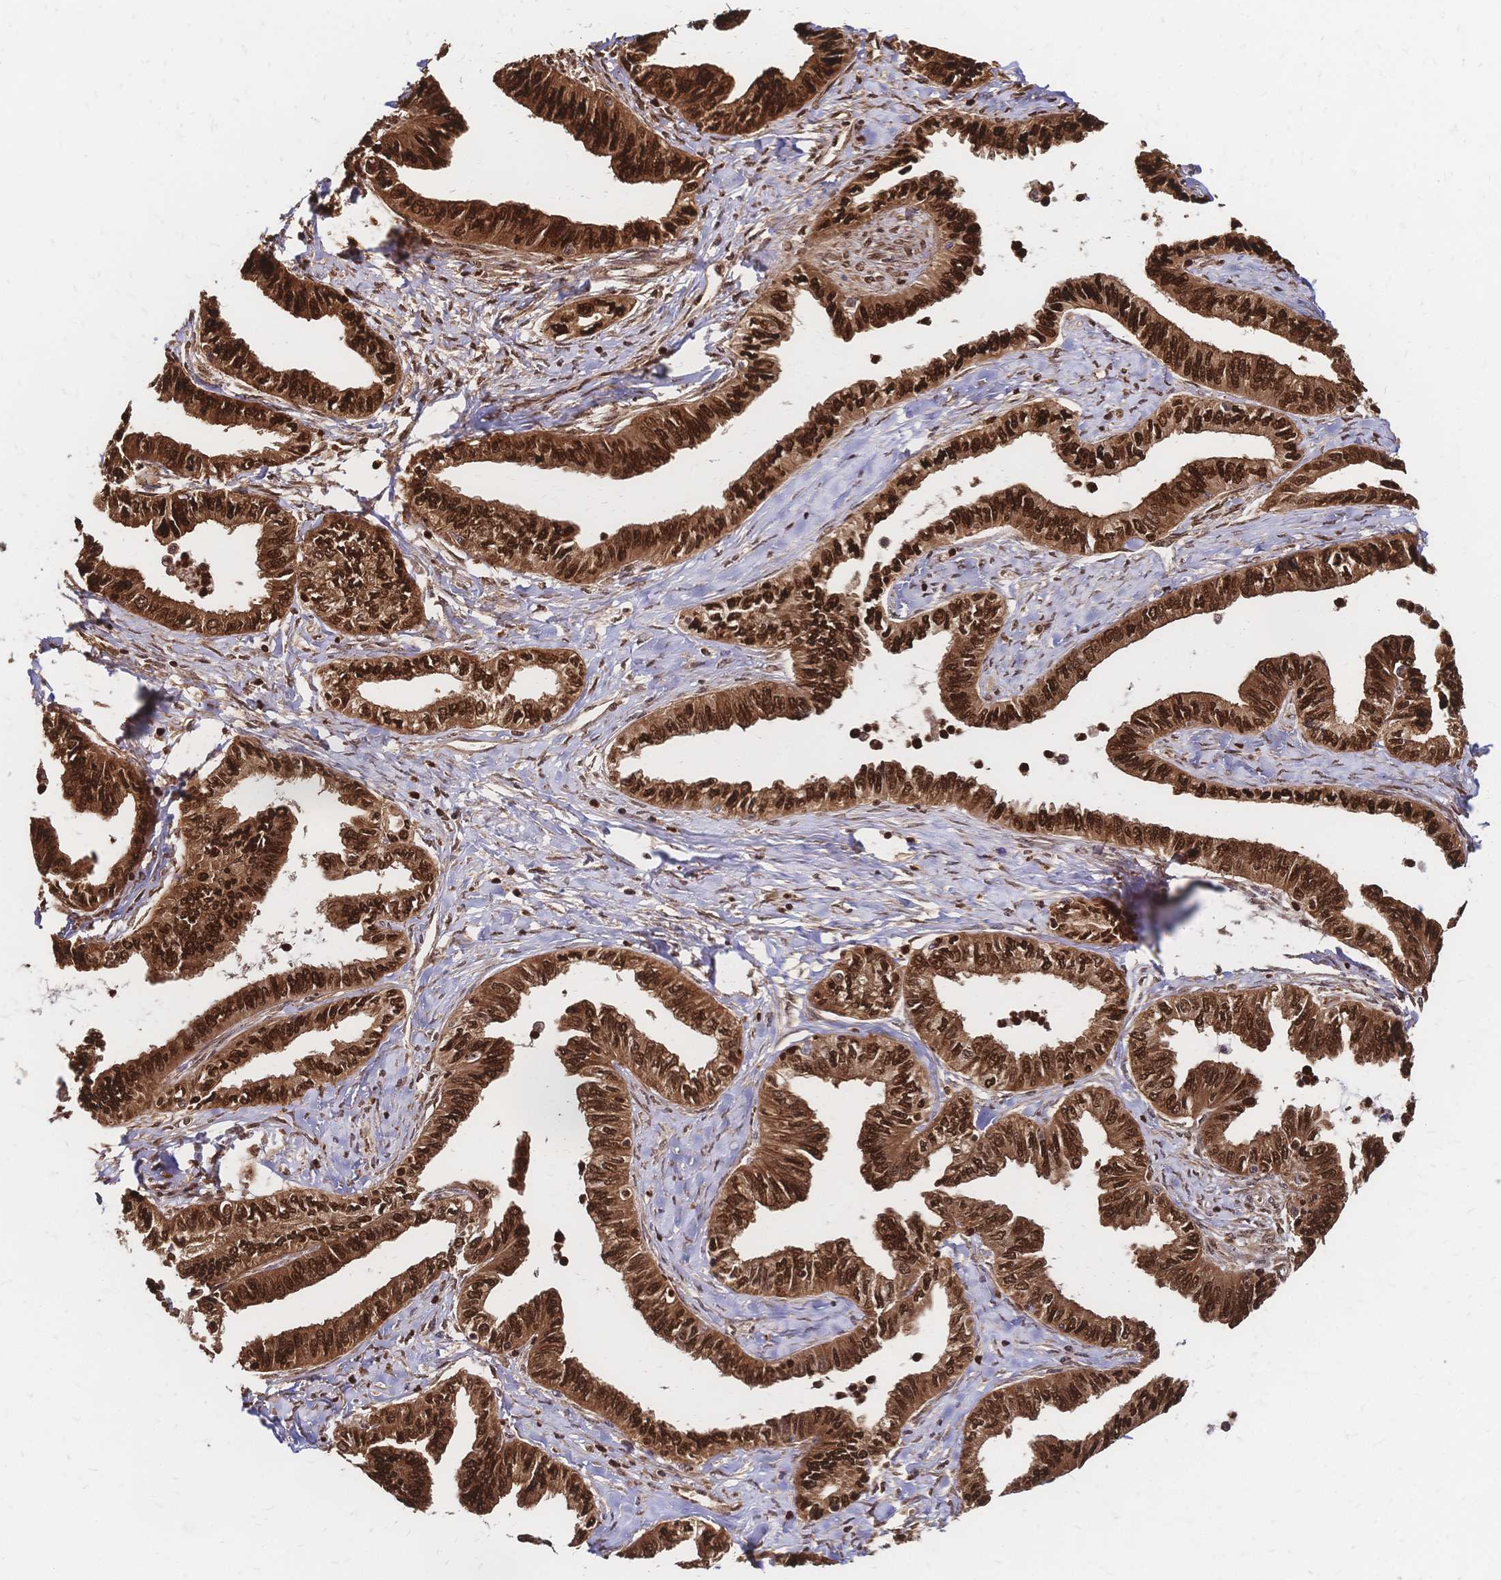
{"staining": {"intensity": "strong", "quantity": ">75%", "location": "cytoplasmic/membranous,nuclear"}, "tissue": "ovarian cancer", "cell_type": "Tumor cells", "image_type": "cancer", "snomed": [{"axis": "morphology", "description": "Carcinoma, endometroid"}, {"axis": "topography", "description": "Ovary"}], "caption": "Brown immunohistochemical staining in human ovarian endometroid carcinoma displays strong cytoplasmic/membranous and nuclear expression in approximately >75% of tumor cells.", "gene": "HDGF", "patient": {"sex": "female", "age": 70}}